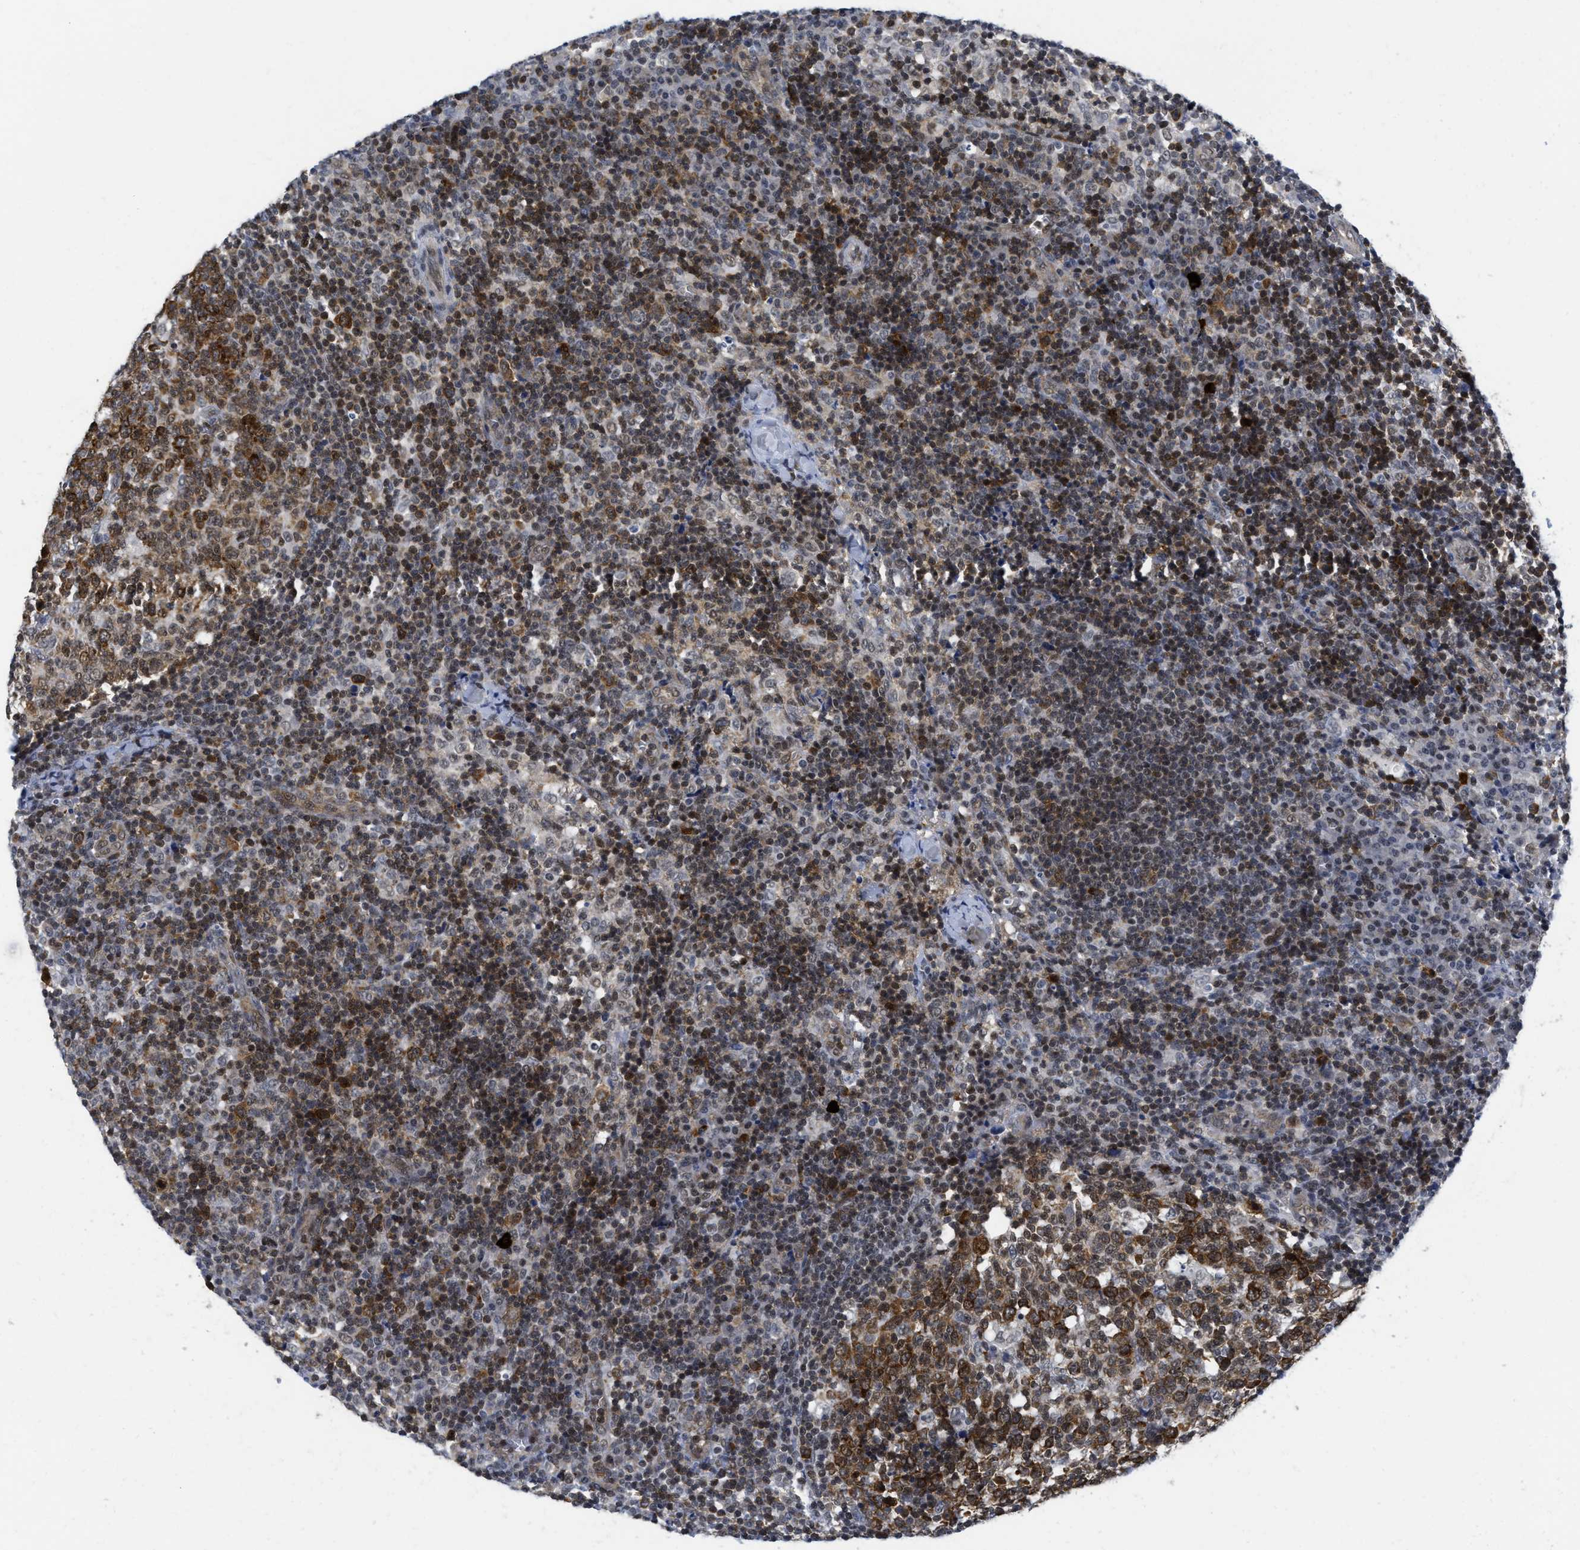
{"staining": {"intensity": "strong", "quantity": ">75%", "location": "cytoplasmic/membranous"}, "tissue": "lymph node", "cell_type": "Germinal center cells", "image_type": "normal", "snomed": [{"axis": "morphology", "description": "Normal tissue, NOS"}, {"axis": "morphology", "description": "Inflammation, NOS"}, {"axis": "topography", "description": "Lymph node"}], "caption": "Immunohistochemistry (IHC) image of normal human lymph node stained for a protein (brown), which displays high levels of strong cytoplasmic/membranous positivity in about >75% of germinal center cells.", "gene": "HIF1A", "patient": {"sex": "male", "age": 55}}